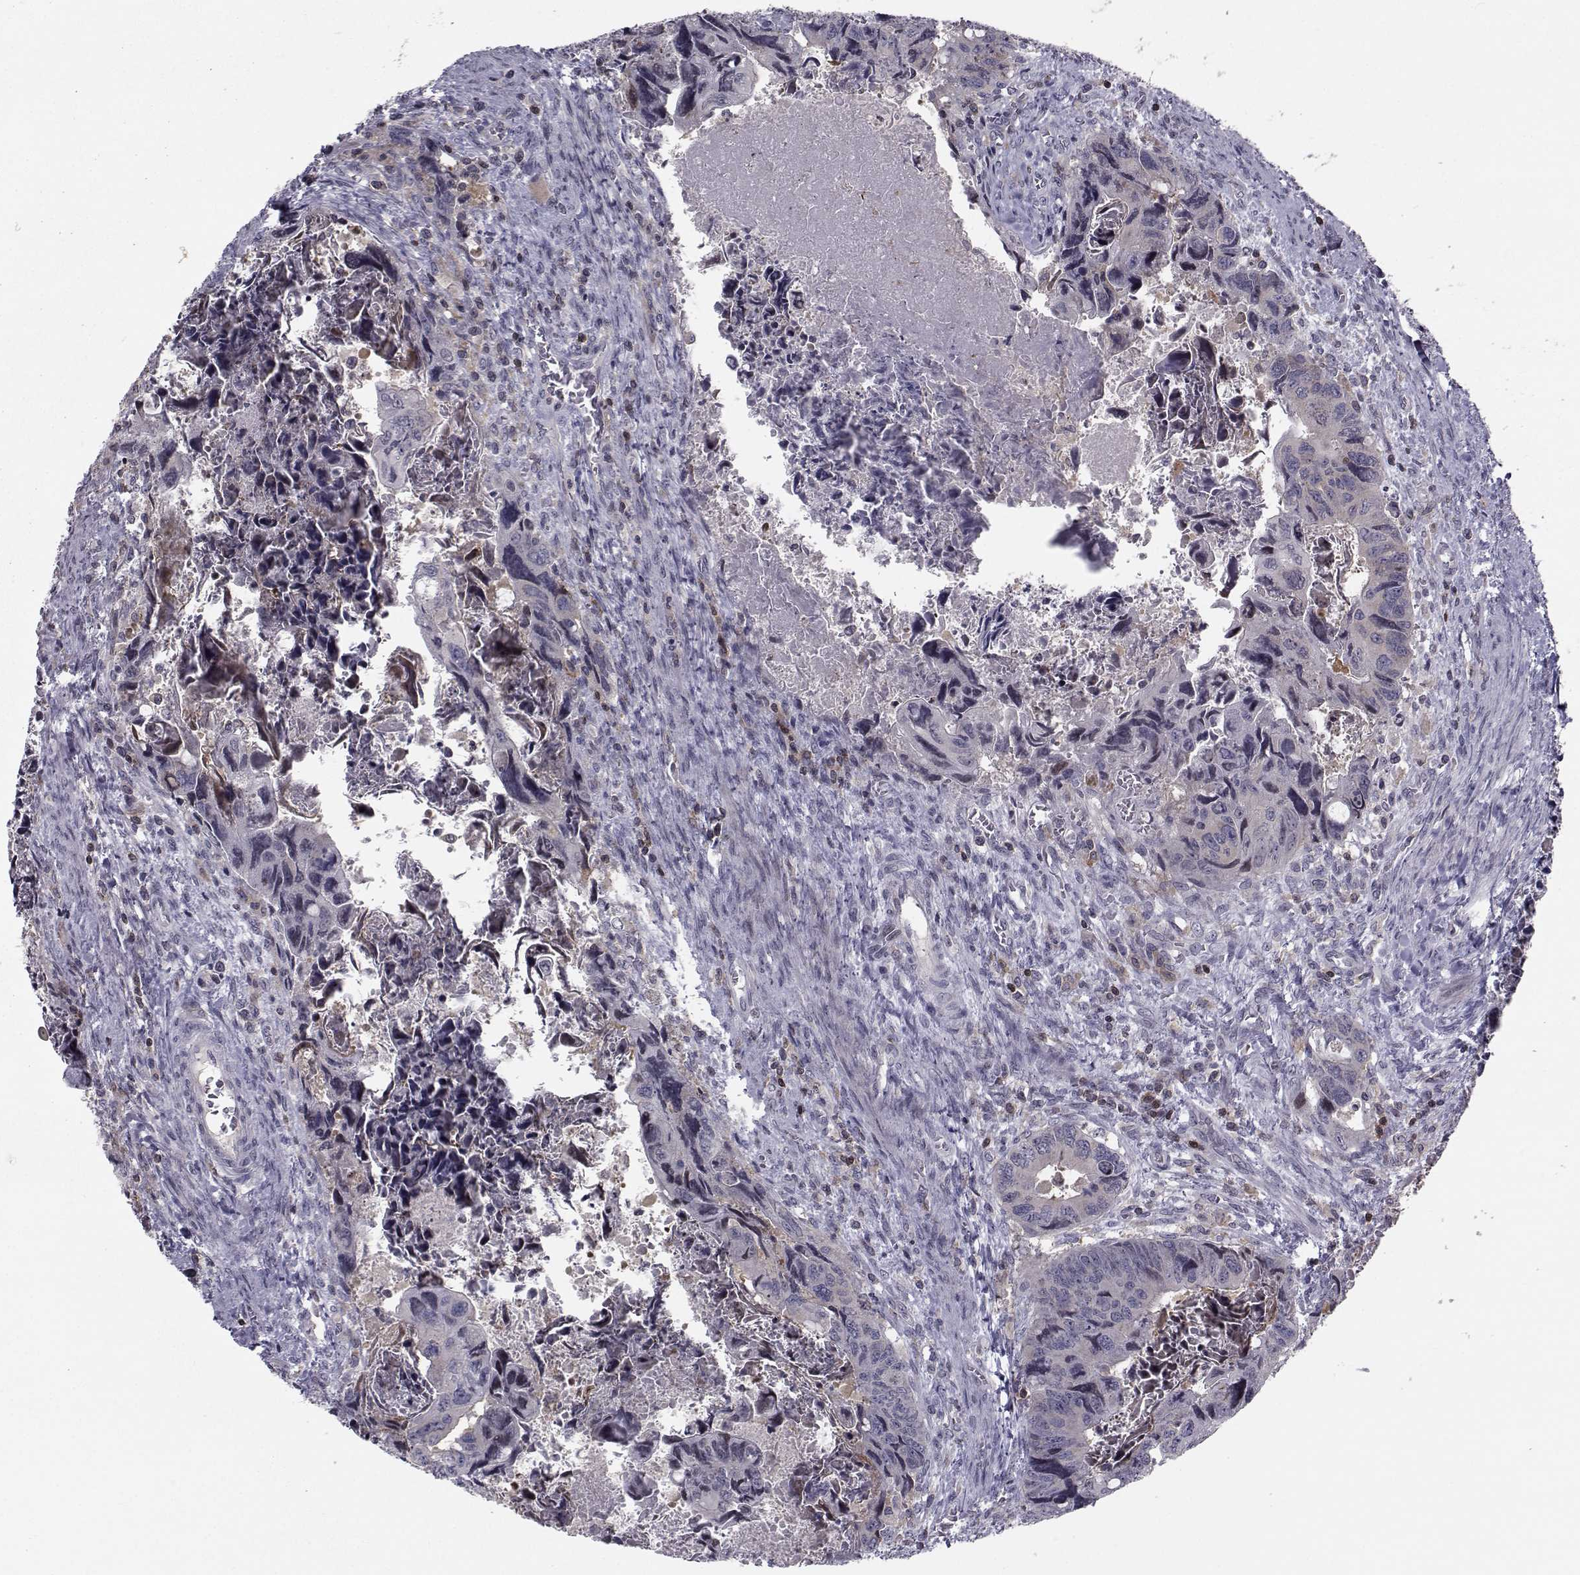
{"staining": {"intensity": "negative", "quantity": "none", "location": "none"}, "tissue": "colorectal cancer", "cell_type": "Tumor cells", "image_type": "cancer", "snomed": [{"axis": "morphology", "description": "Adenocarcinoma, NOS"}, {"axis": "topography", "description": "Rectum"}], "caption": "IHC photomicrograph of human colorectal adenocarcinoma stained for a protein (brown), which exhibits no expression in tumor cells. (DAB IHC visualized using brightfield microscopy, high magnification).", "gene": "PCP4L1", "patient": {"sex": "male", "age": 62}}